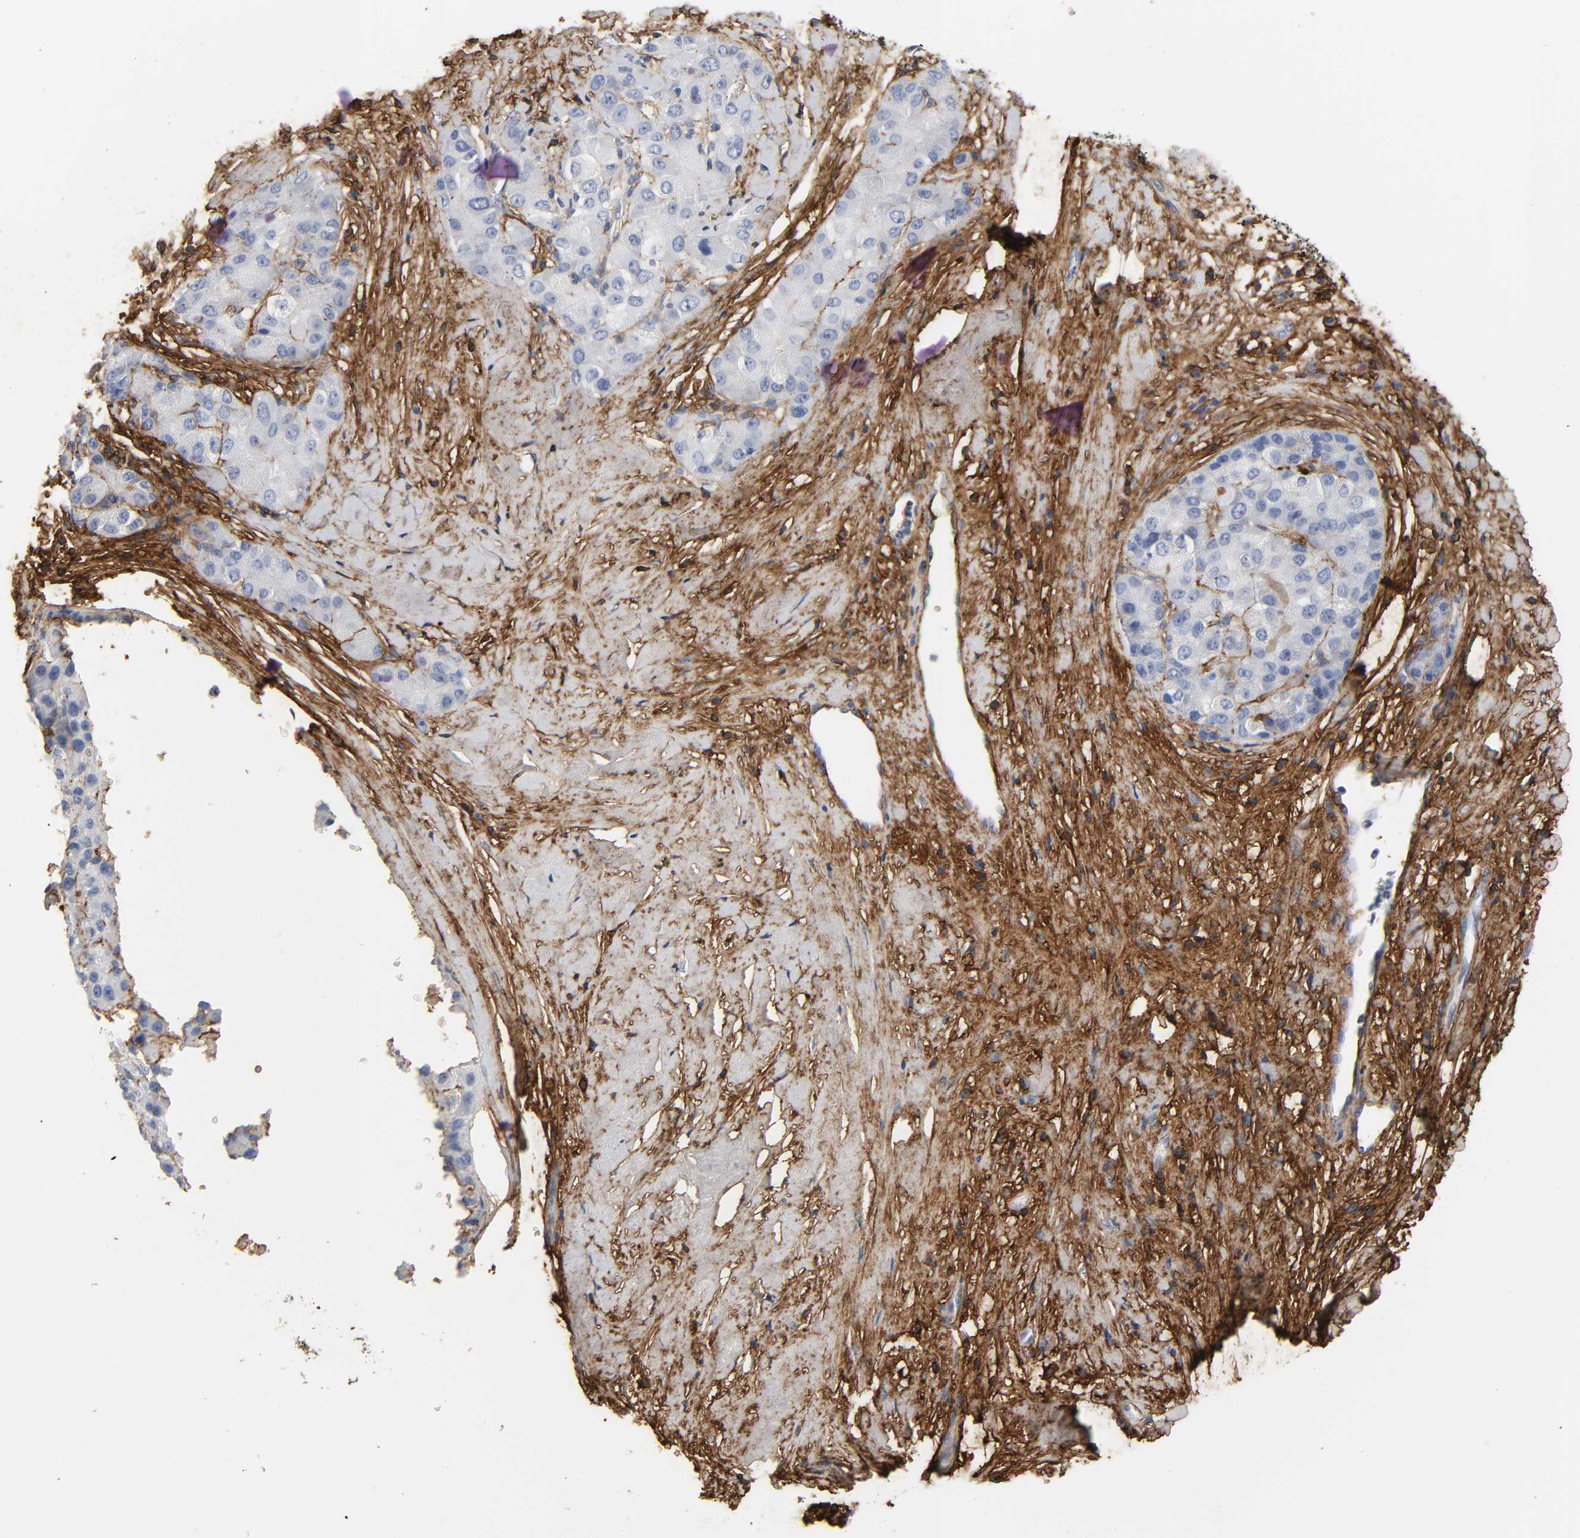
{"staining": {"intensity": "negative", "quantity": "none", "location": "none"}, "tissue": "liver cancer", "cell_type": "Tumor cells", "image_type": "cancer", "snomed": [{"axis": "morphology", "description": "Carcinoma, Hepatocellular, NOS"}, {"axis": "topography", "description": "Liver"}], "caption": "This is an immunohistochemistry (IHC) micrograph of human liver cancer. There is no staining in tumor cells.", "gene": "FBLN1", "patient": {"sex": "male", "age": 80}}